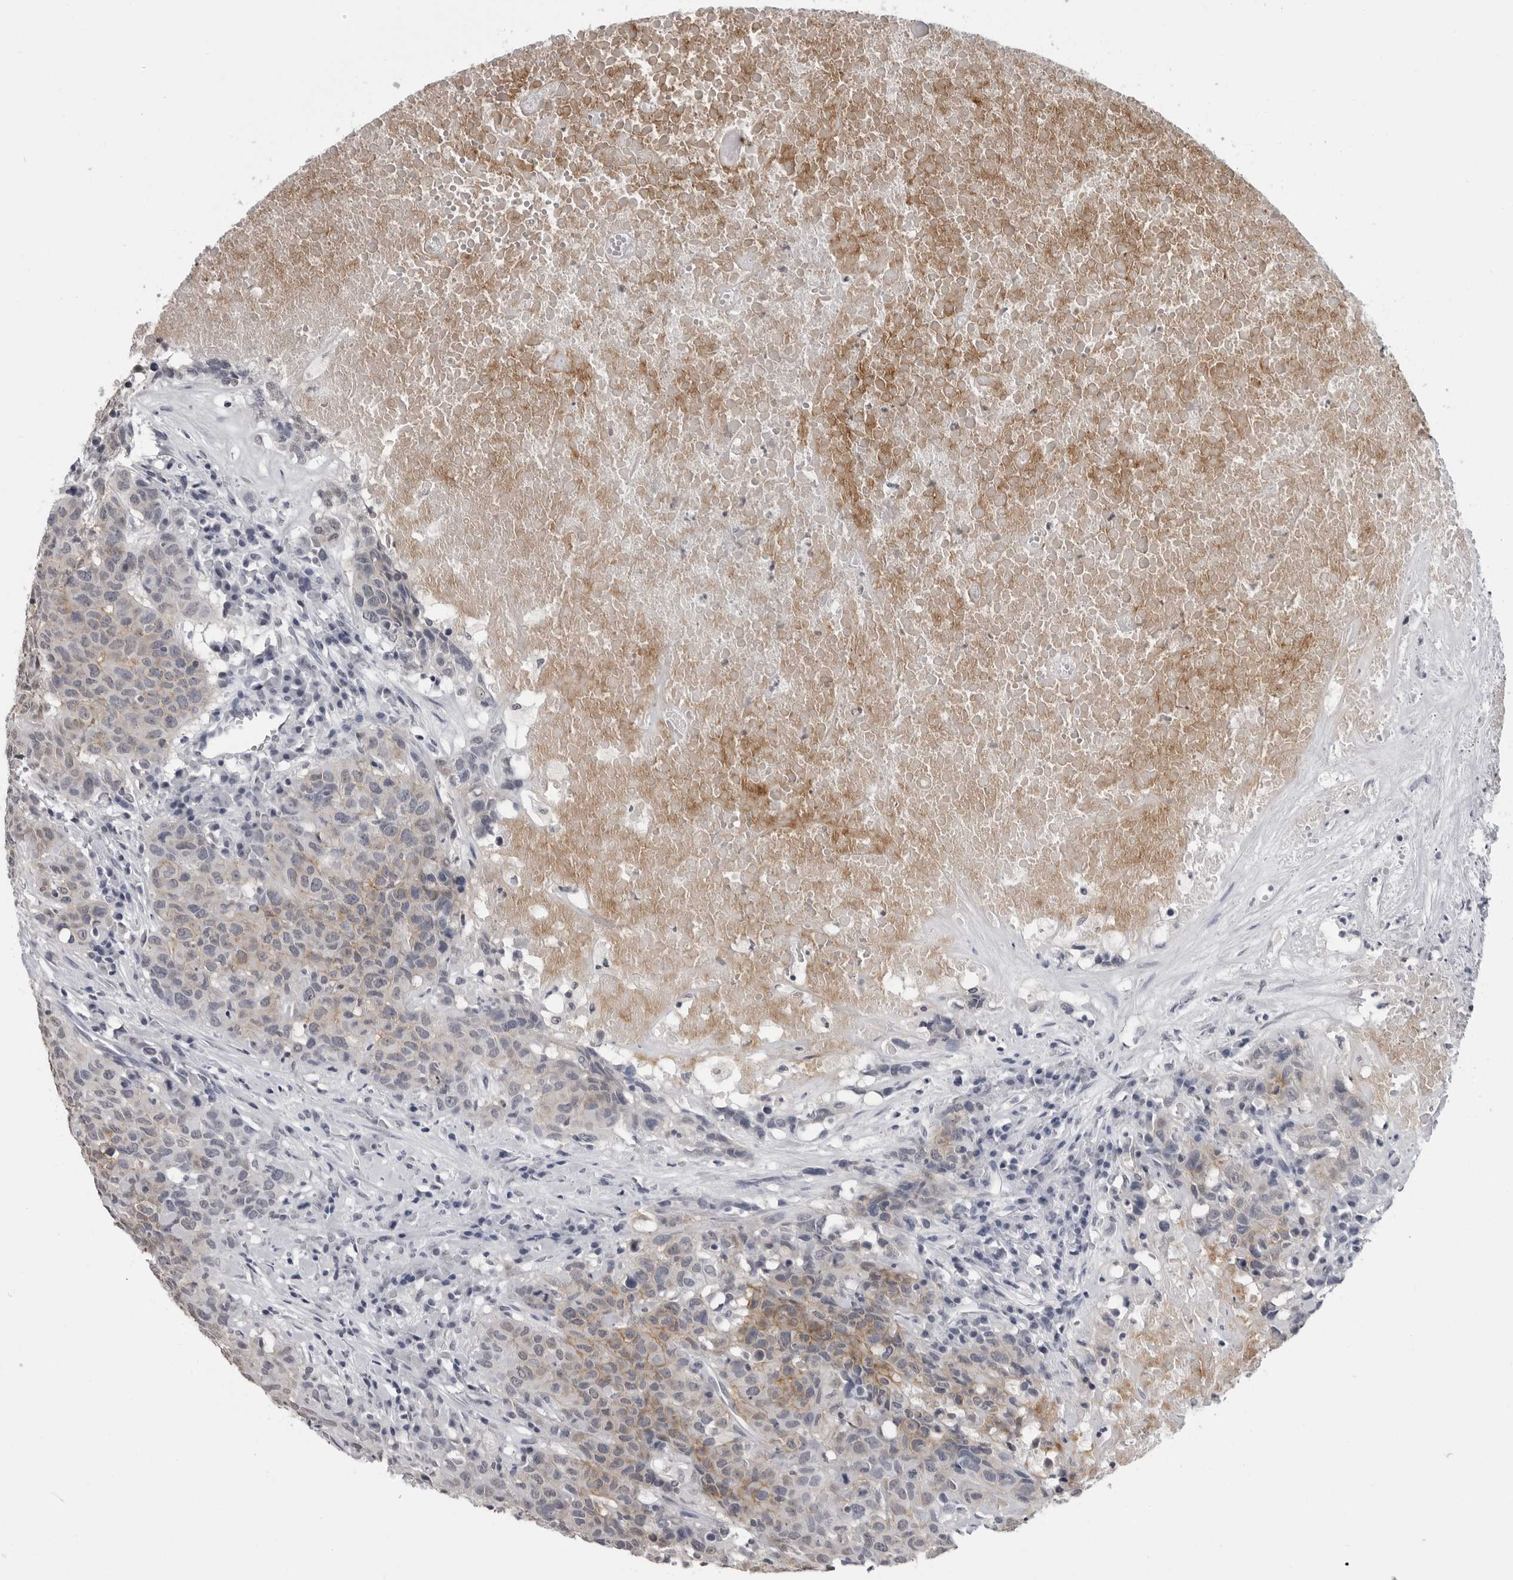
{"staining": {"intensity": "weak", "quantity": "<25%", "location": "cytoplasmic/membranous"}, "tissue": "head and neck cancer", "cell_type": "Tumor cells", "image_type": "cancer", "snomed": [{"axis": "morphology", "description": "Squamous cell carcinoma, NOS"}, {"axis": "topography", "description": "Head-Neck"}], "caption": "This is an immunohistochemistry image of squamous cell carcinoma (head and neck). There is no positivity in tumor cells.", "gene": "HEPACAM", "patient": {"sex": "male", "age": 66}}